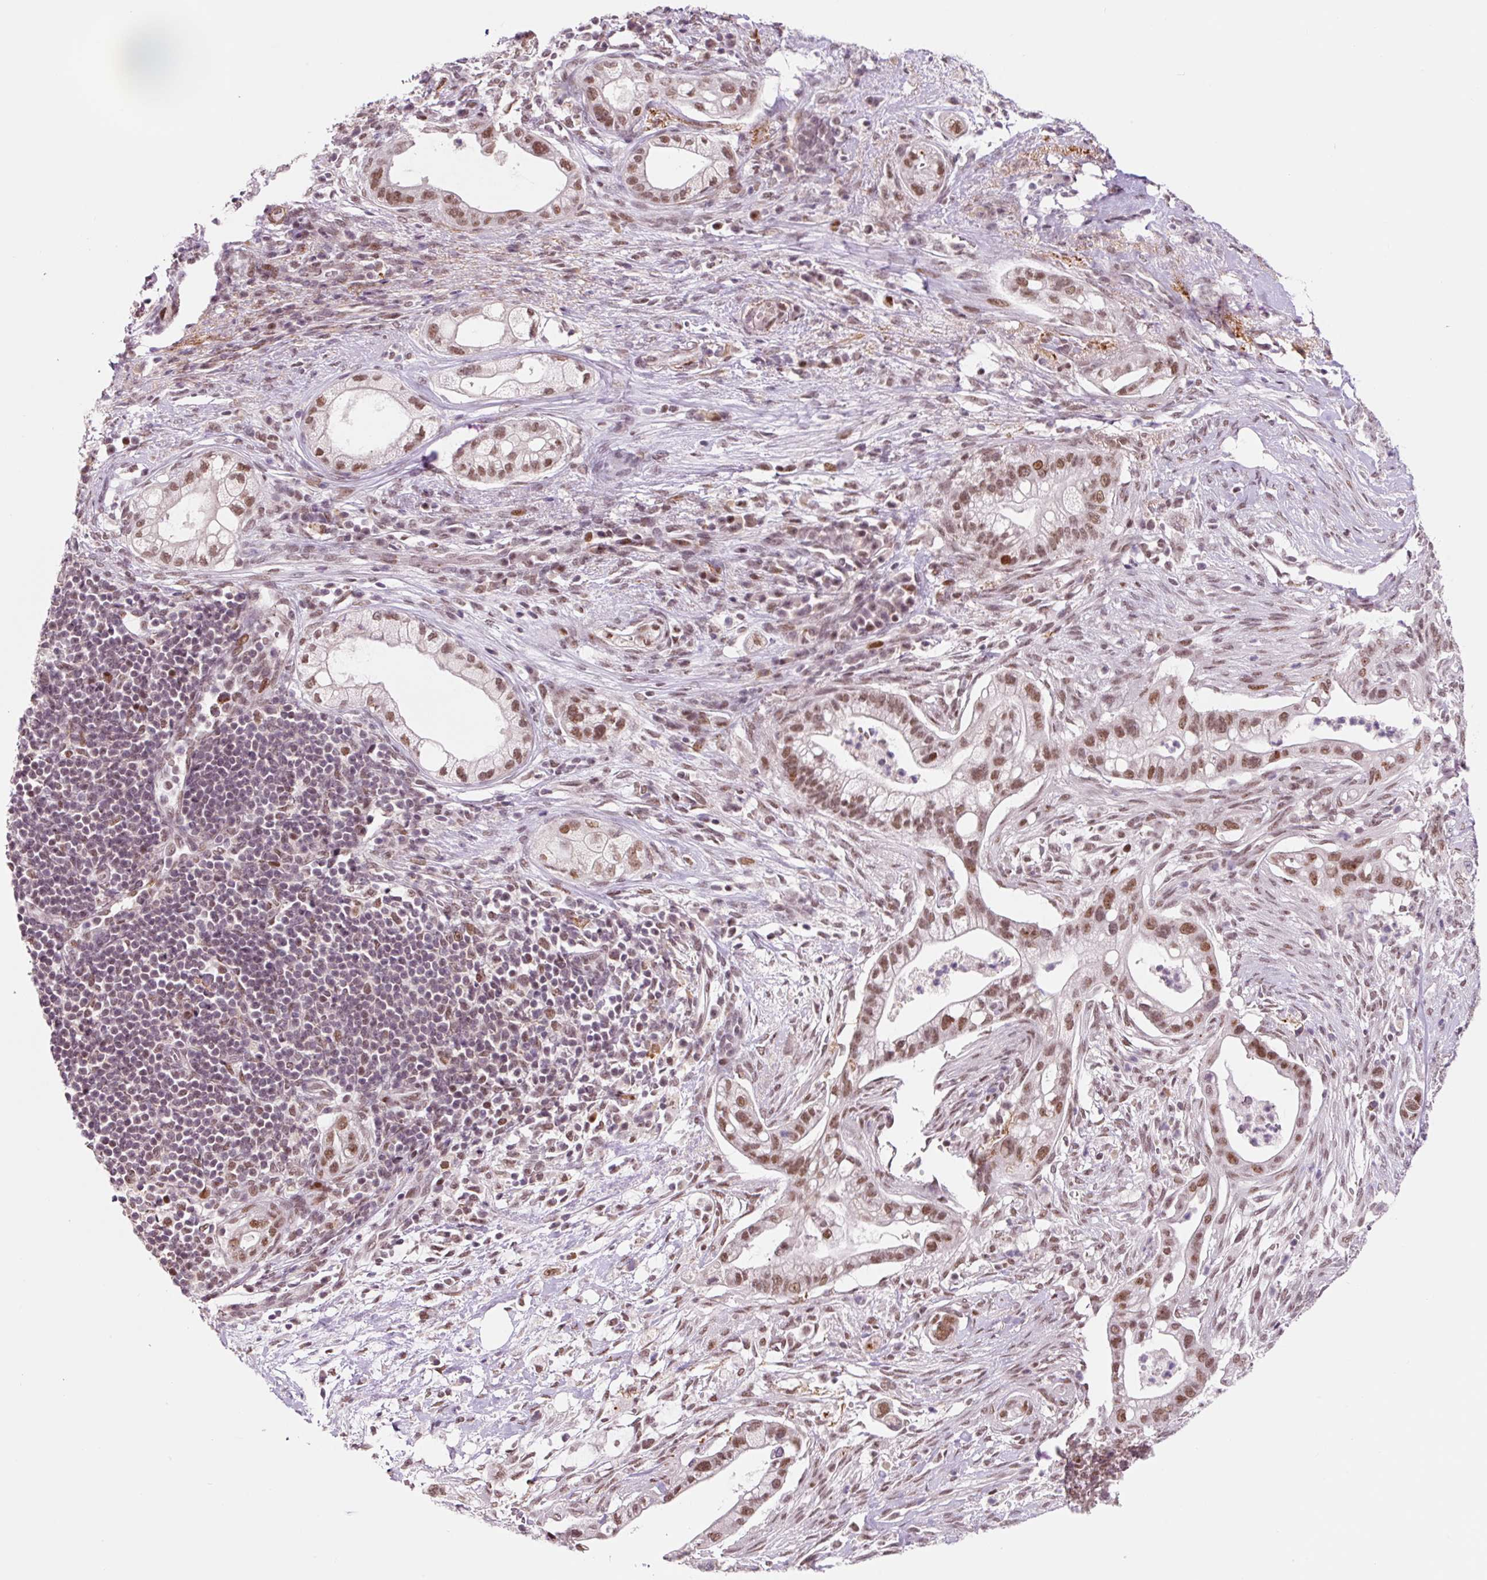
{"staining": {"intensity": "moderate", "quantity": ">75%", "location": "nuclear"}, "tissue": "pancreatic cancer", "cell_type": "Tumor cells", "image_type": "cancer", "snomed": [{"axis": "morphology", "description": "Adenocarcinoma, NOS"}, {"axis": "topography", "description": "Pancreas"}], "caption": "High-magnification brightfield microscopy of adenocarcinoma (pancreatic) stained with DAB (3,3'-diaminobenzidine) (brown) and counterstained with hematoxylin (blue). tumor cells exhibit moderate nuclear positivity is identified in about>75% of cells.", "gene": "CCNL2", "patient": {"sex": "male", "age": 44}}